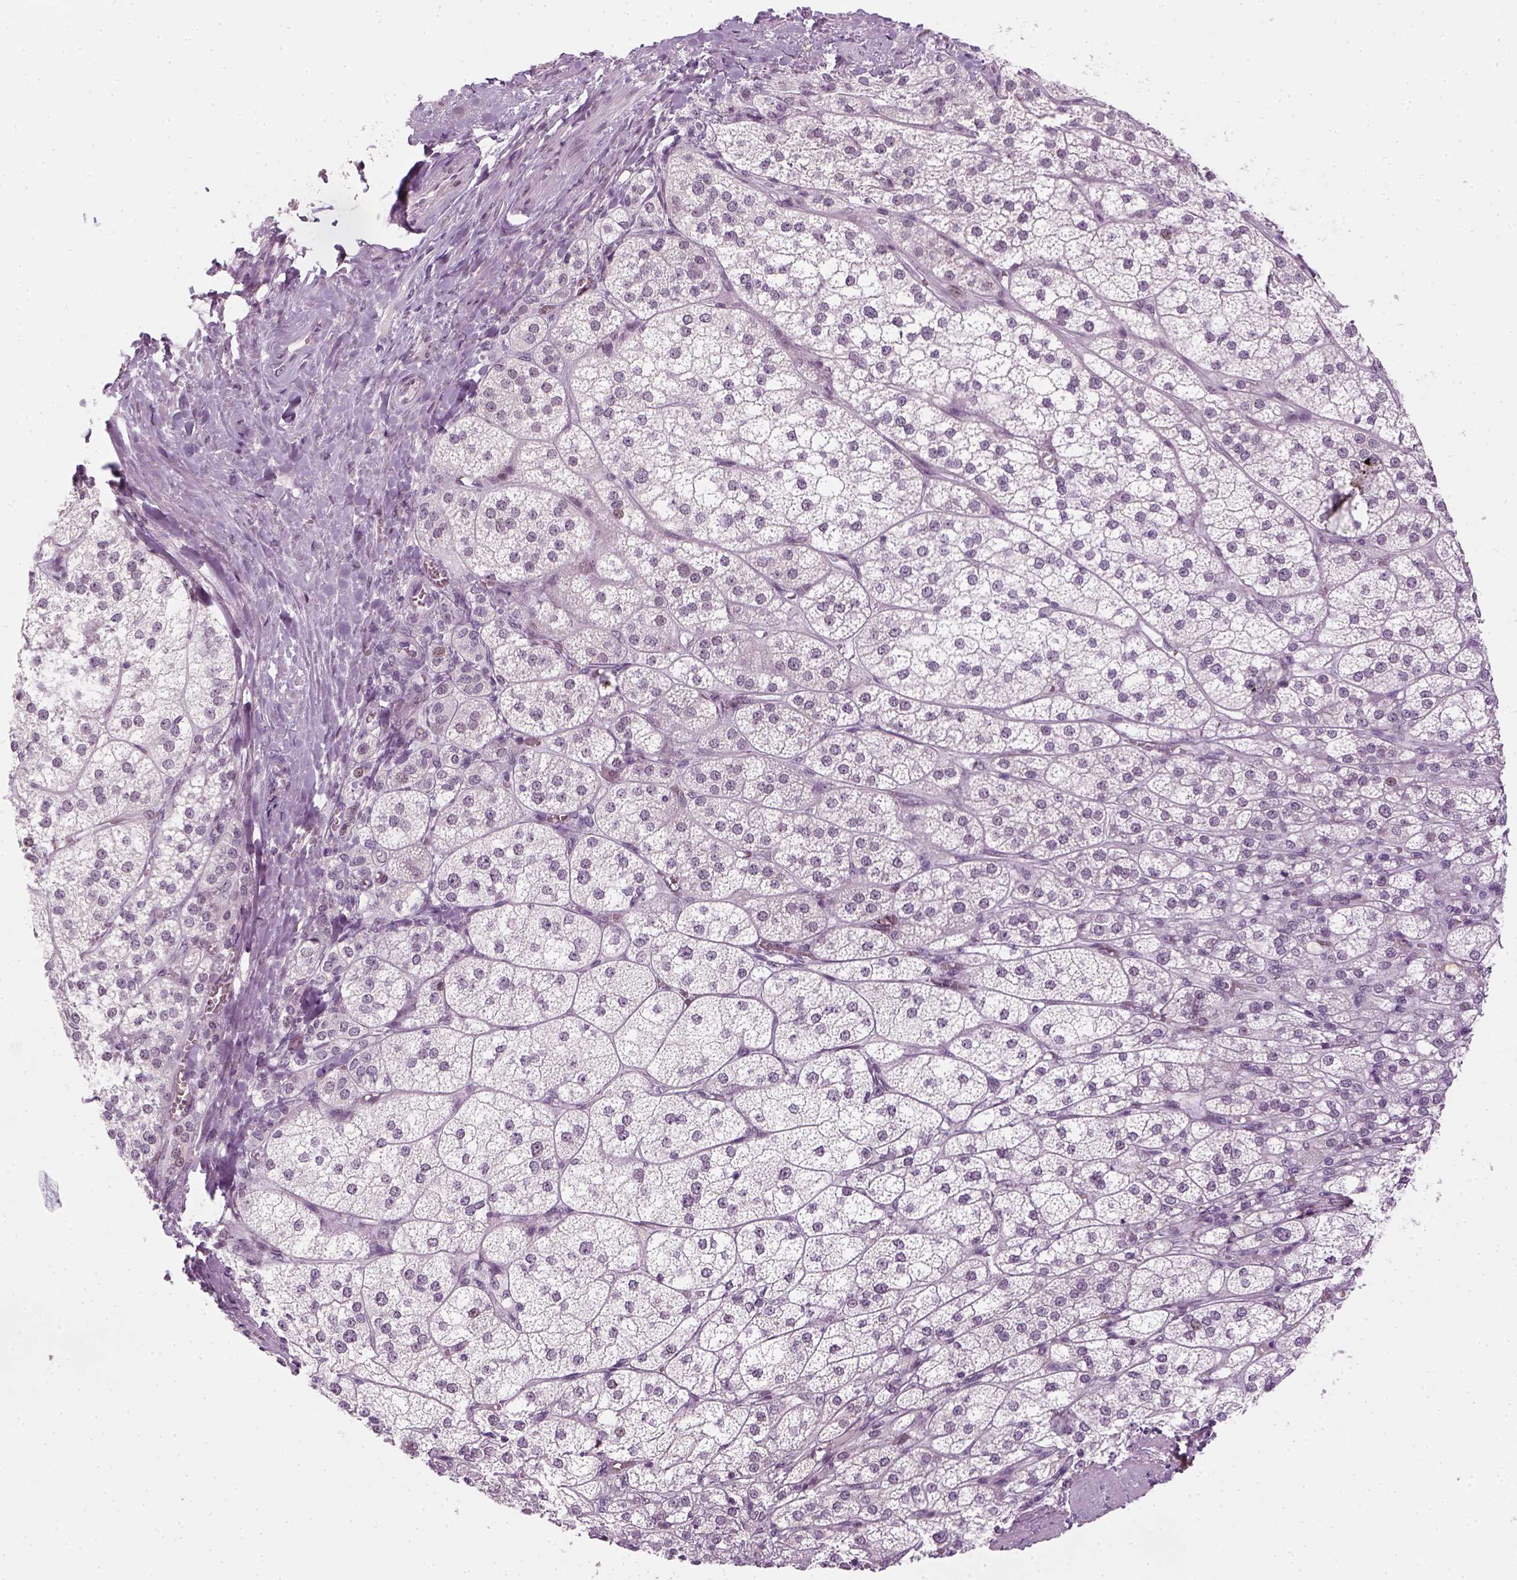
{"staining": {"intensity": "moderate", "quantity": "<25%", "location": "nuclear"}, "tissue": "adrenal gland", "cell_type": "Glandular cells", "image_type": "normal", "snomed": [{"axis": "morphology", "description": "Normal tissue, NOS"}, {"axis": "topography", "description": "Adrenal gland"}], "caption": "This micrograph exhibits unremarkable adrenal gland stained with immunohistochemistry (IHC) to label a protein in brown. The nuclear of glandular cells show moderate positivity for the protein. Nuclei are counter-stained blue.", "gene": "MAGEB3", "patient": {"sex": "female", "age": 60}}